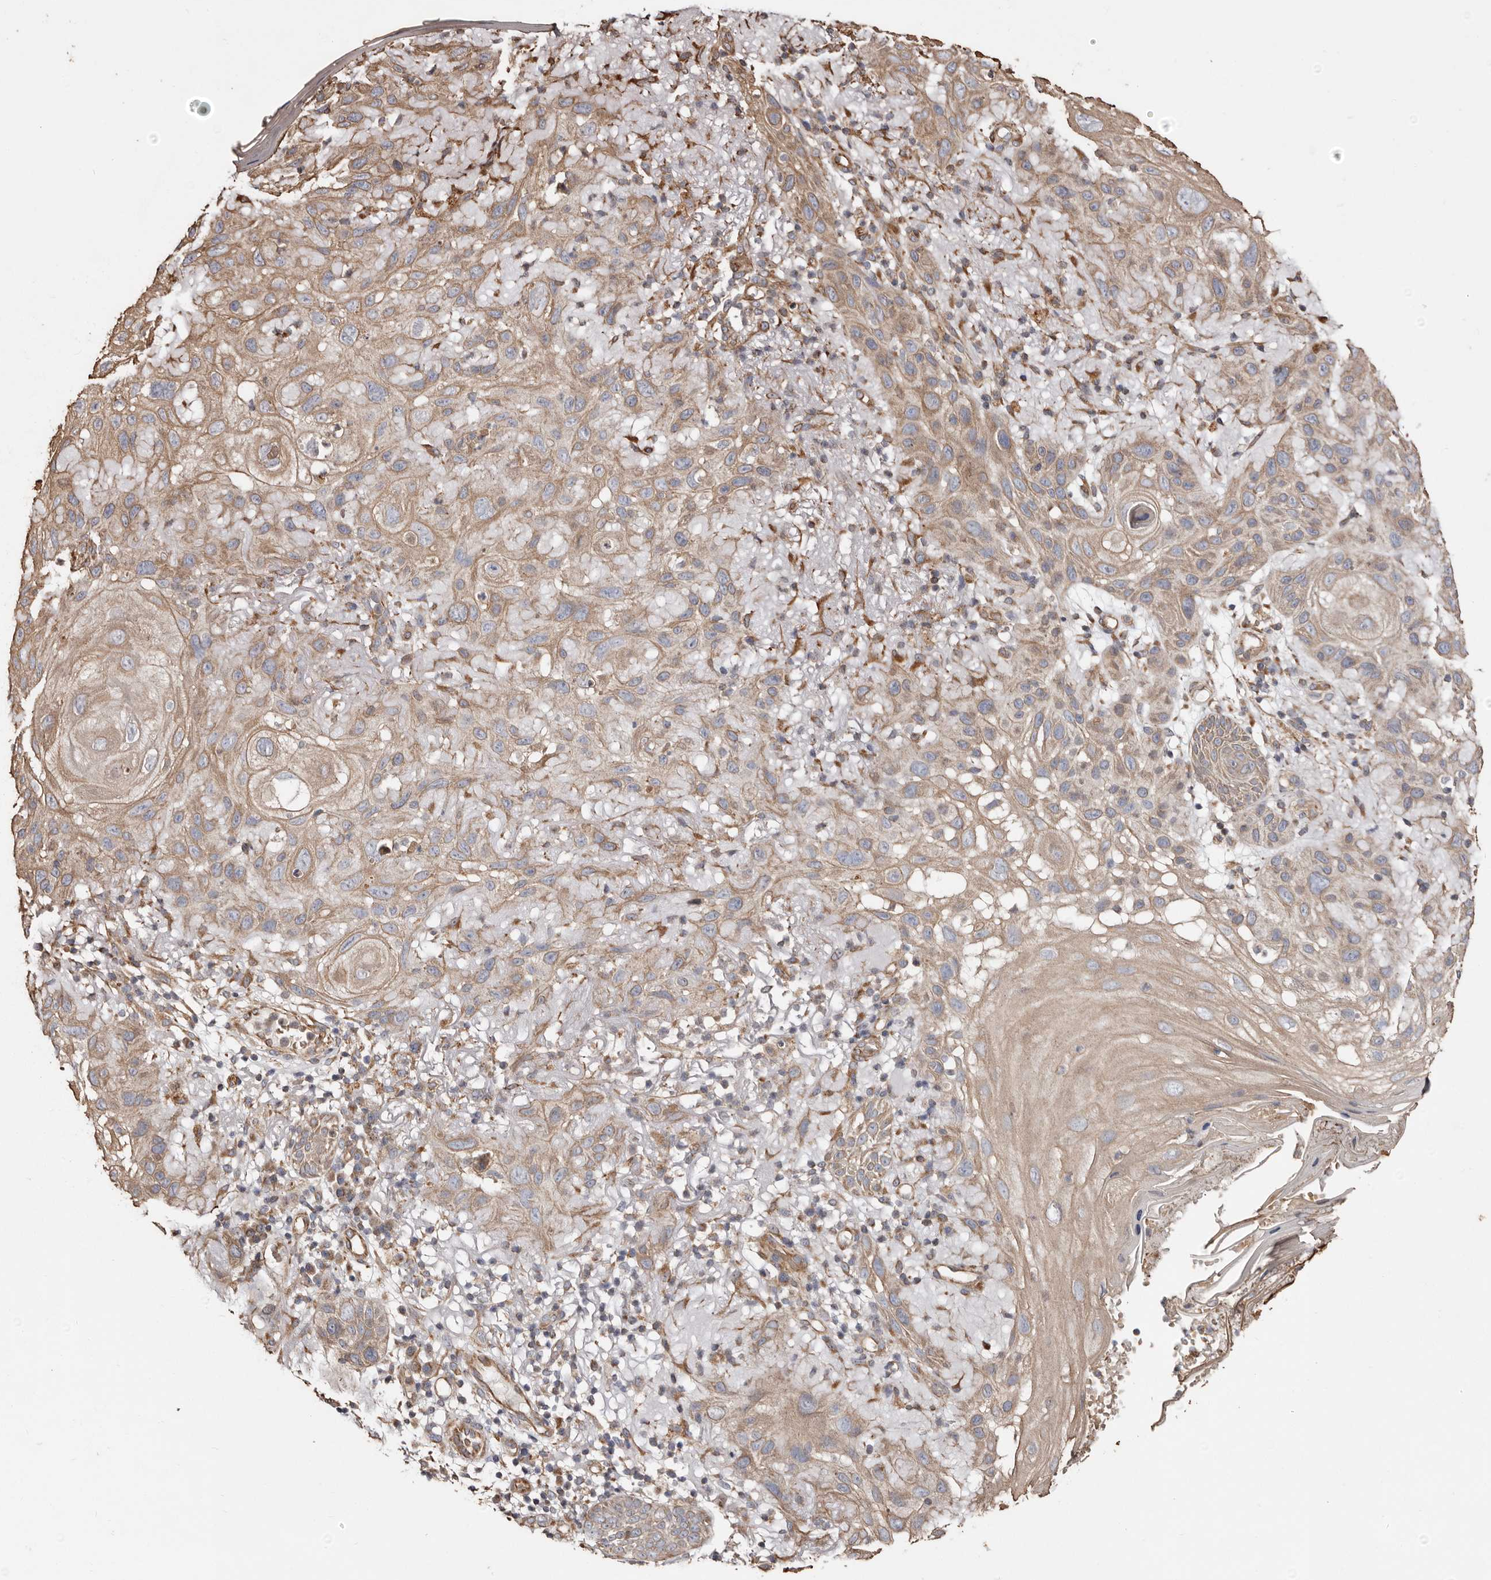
{"staining": {"intensity": "moderate", "quantity": ">75%", "location": "cytoplasmic/membranous"}, "tissue": "skin cancer", "cell_type": "Tumor cells", "image_type": "cancer", "snomed": [{"axis": "morphology", "description": "Normal tissue, NOS"}, {"axis": "morphology", "description": "Squamous cell carcinoma, NOS"}, {"axis": "topography", "description": "Skin"}], "caption": "A brown stain highlights moderate cytoplasmic/membranous positivity of a protein in skin cancer tumor cells. The protein of interest is stained brown, and the nuclei are stained in blue (DAB IHC with brightfield microscopy, high magnification).", "gene": "MACC1", "patient": {"sex": "female", "age": 96}}